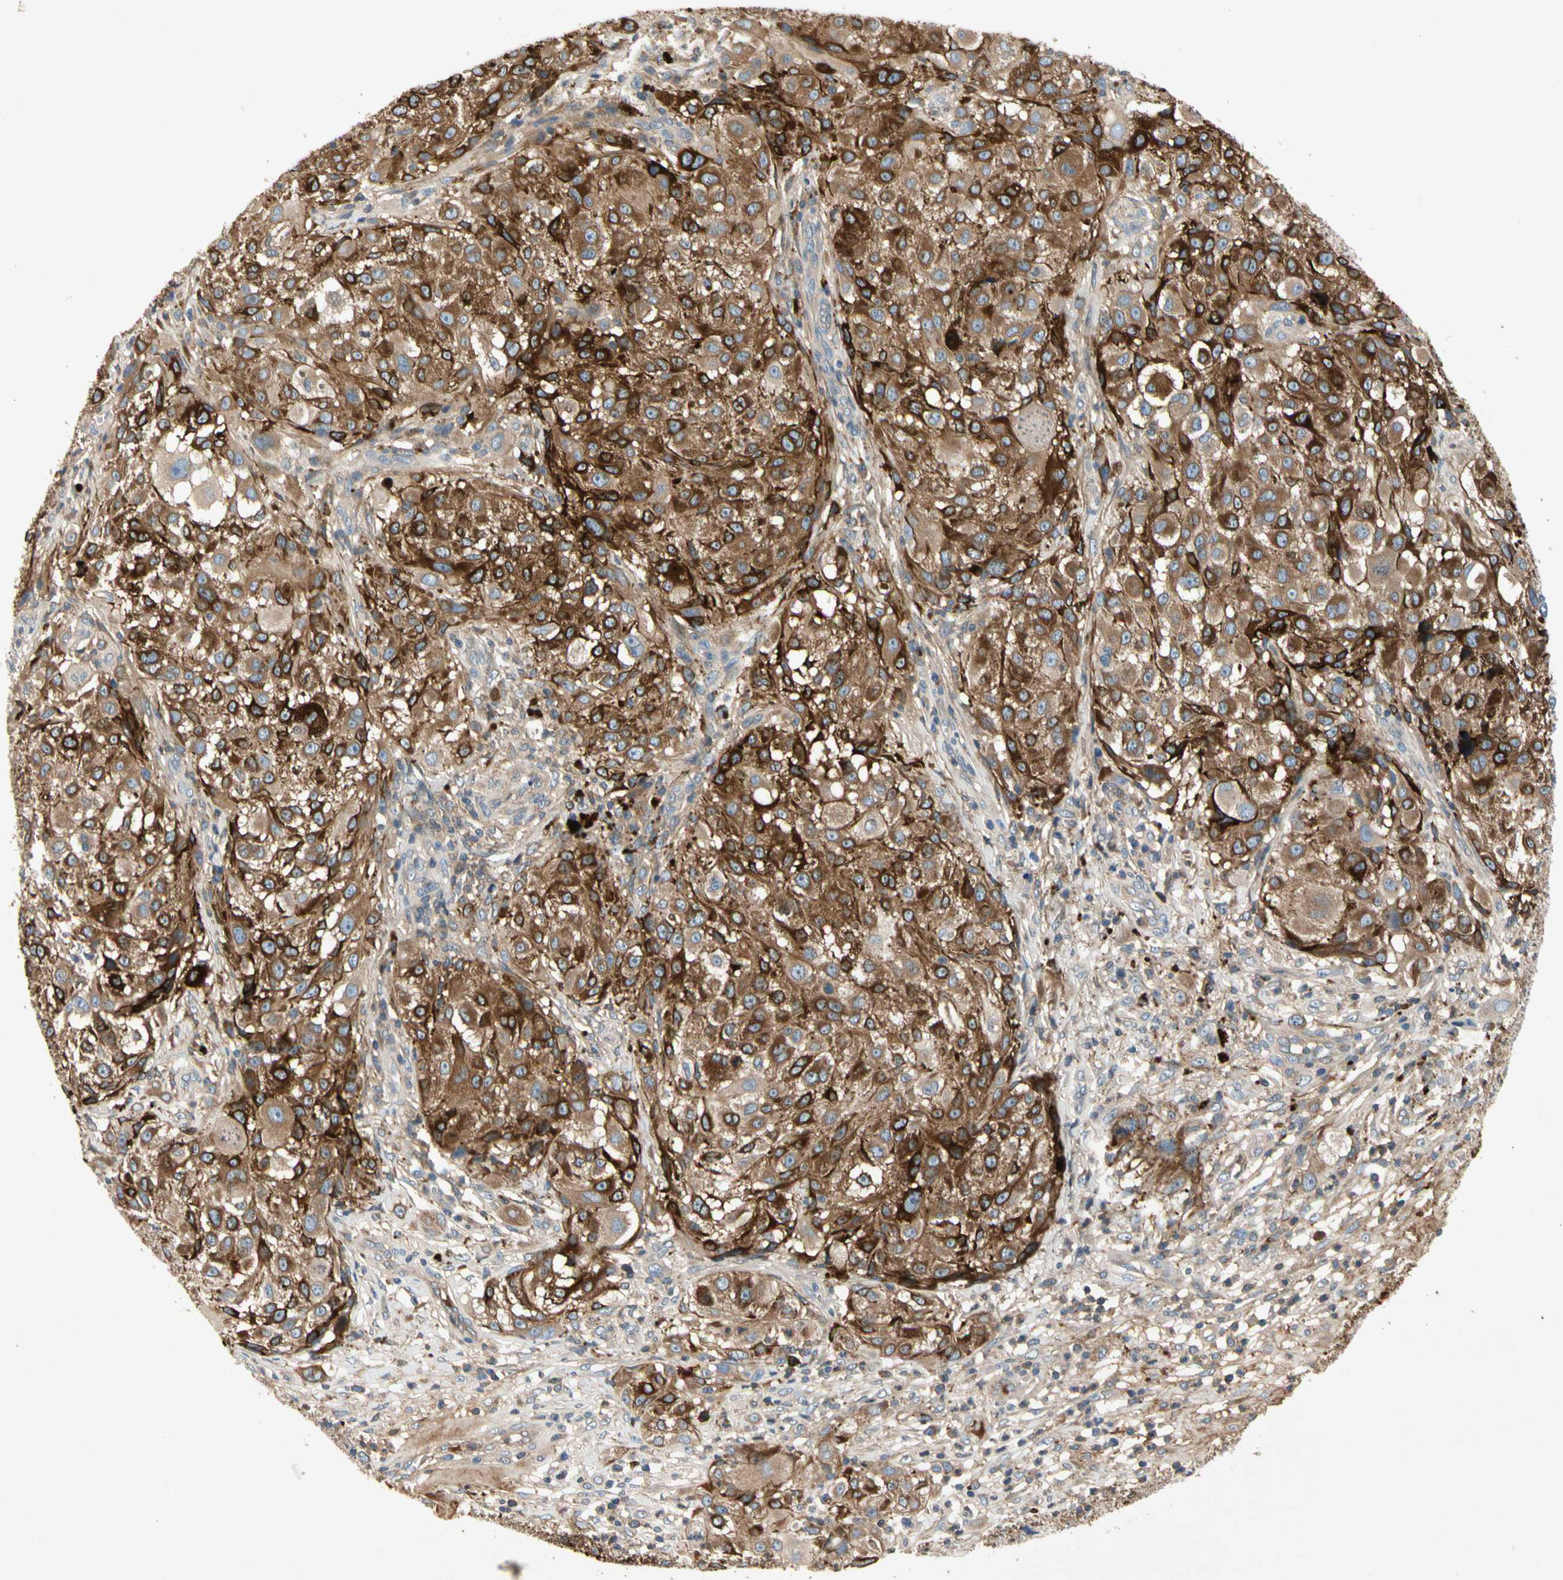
{"staining": {"intensity": "strong", "quantity": ">75%", "location": "cytoplasmic/membranous"}, "tissue": "melanoma", "cell_type": "Tumor cells", "image_type": "cancer", "snomed": [{"axis": "morphology", "description": "Necrosis, NOS"}, {"axis": "morphology", "description": "Malignant melanoma, NOS"}, {"axis": "topography", "description": "Skin"}], "caption": "IHC (DAB (3,3'-diaminobenzidine)) staining of human malignant melanoma reveals strong cytoplasmic/membranous protein positivity in approximately >75% of tumor cells.", "gene": "CRTAC1", "patient": {"sex": "female", "age": 87}}